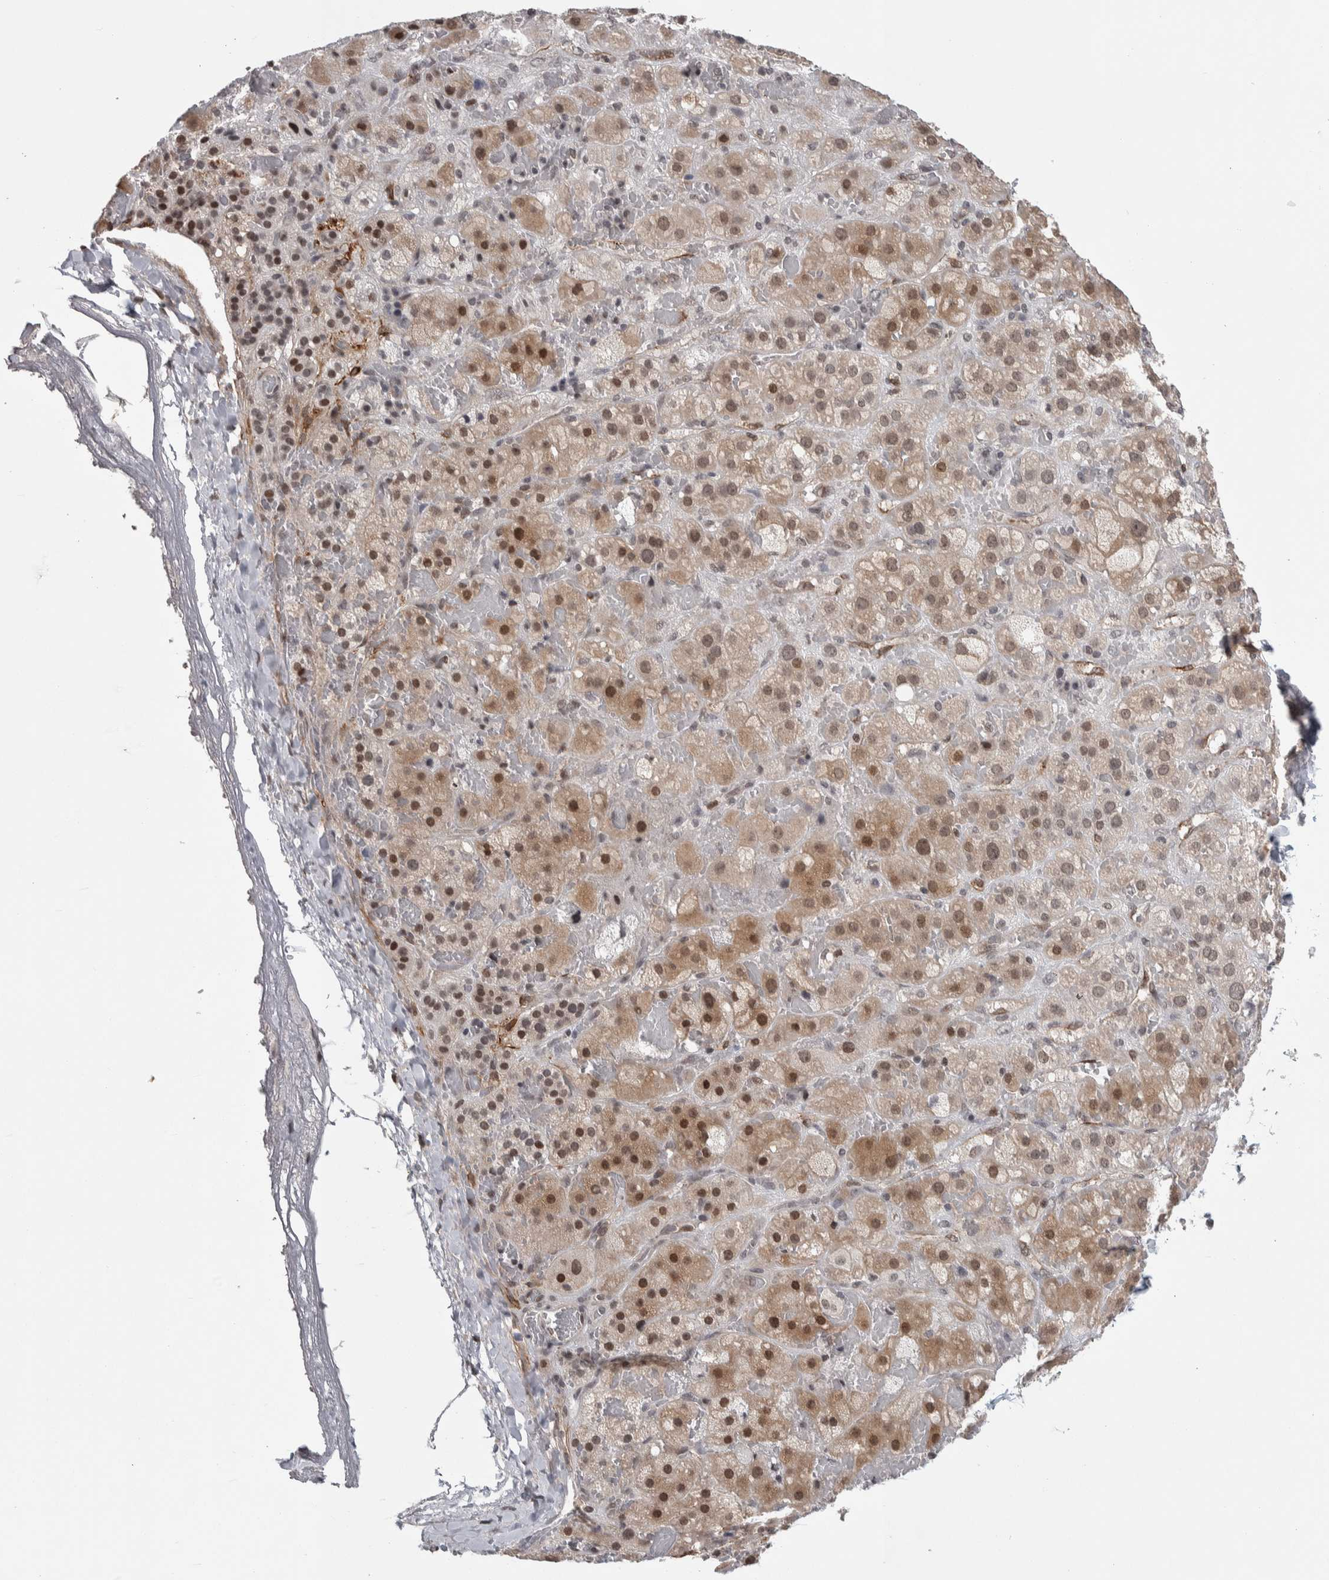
{"staining": {"intensity": "moderate", "quantity": ">75%", "location": "cytoplasmic/membranous,nuclear"}, "tissue": "adrenal gland", "cell_type": "Glandular cells", "image_type": "normal", "snomed": [{"axis": "morphology", "description": "Normal tissue, NOS"}, {"axis": "topography", "description": "Adrenal gland"}], "caption": "The immunohistochemical stain shows moderate cytoplasmic/membranous,nuclear positivity in glandular cells of normal adrenal gland. Using DAB (3,3'-diaminobenzidine) (brown) and hematoxylin (blue) stains, captured at high magnification using brightfield microscopy.", "gene": "ZSCAN21", "patient": {"sex": "female", "age": 47}}